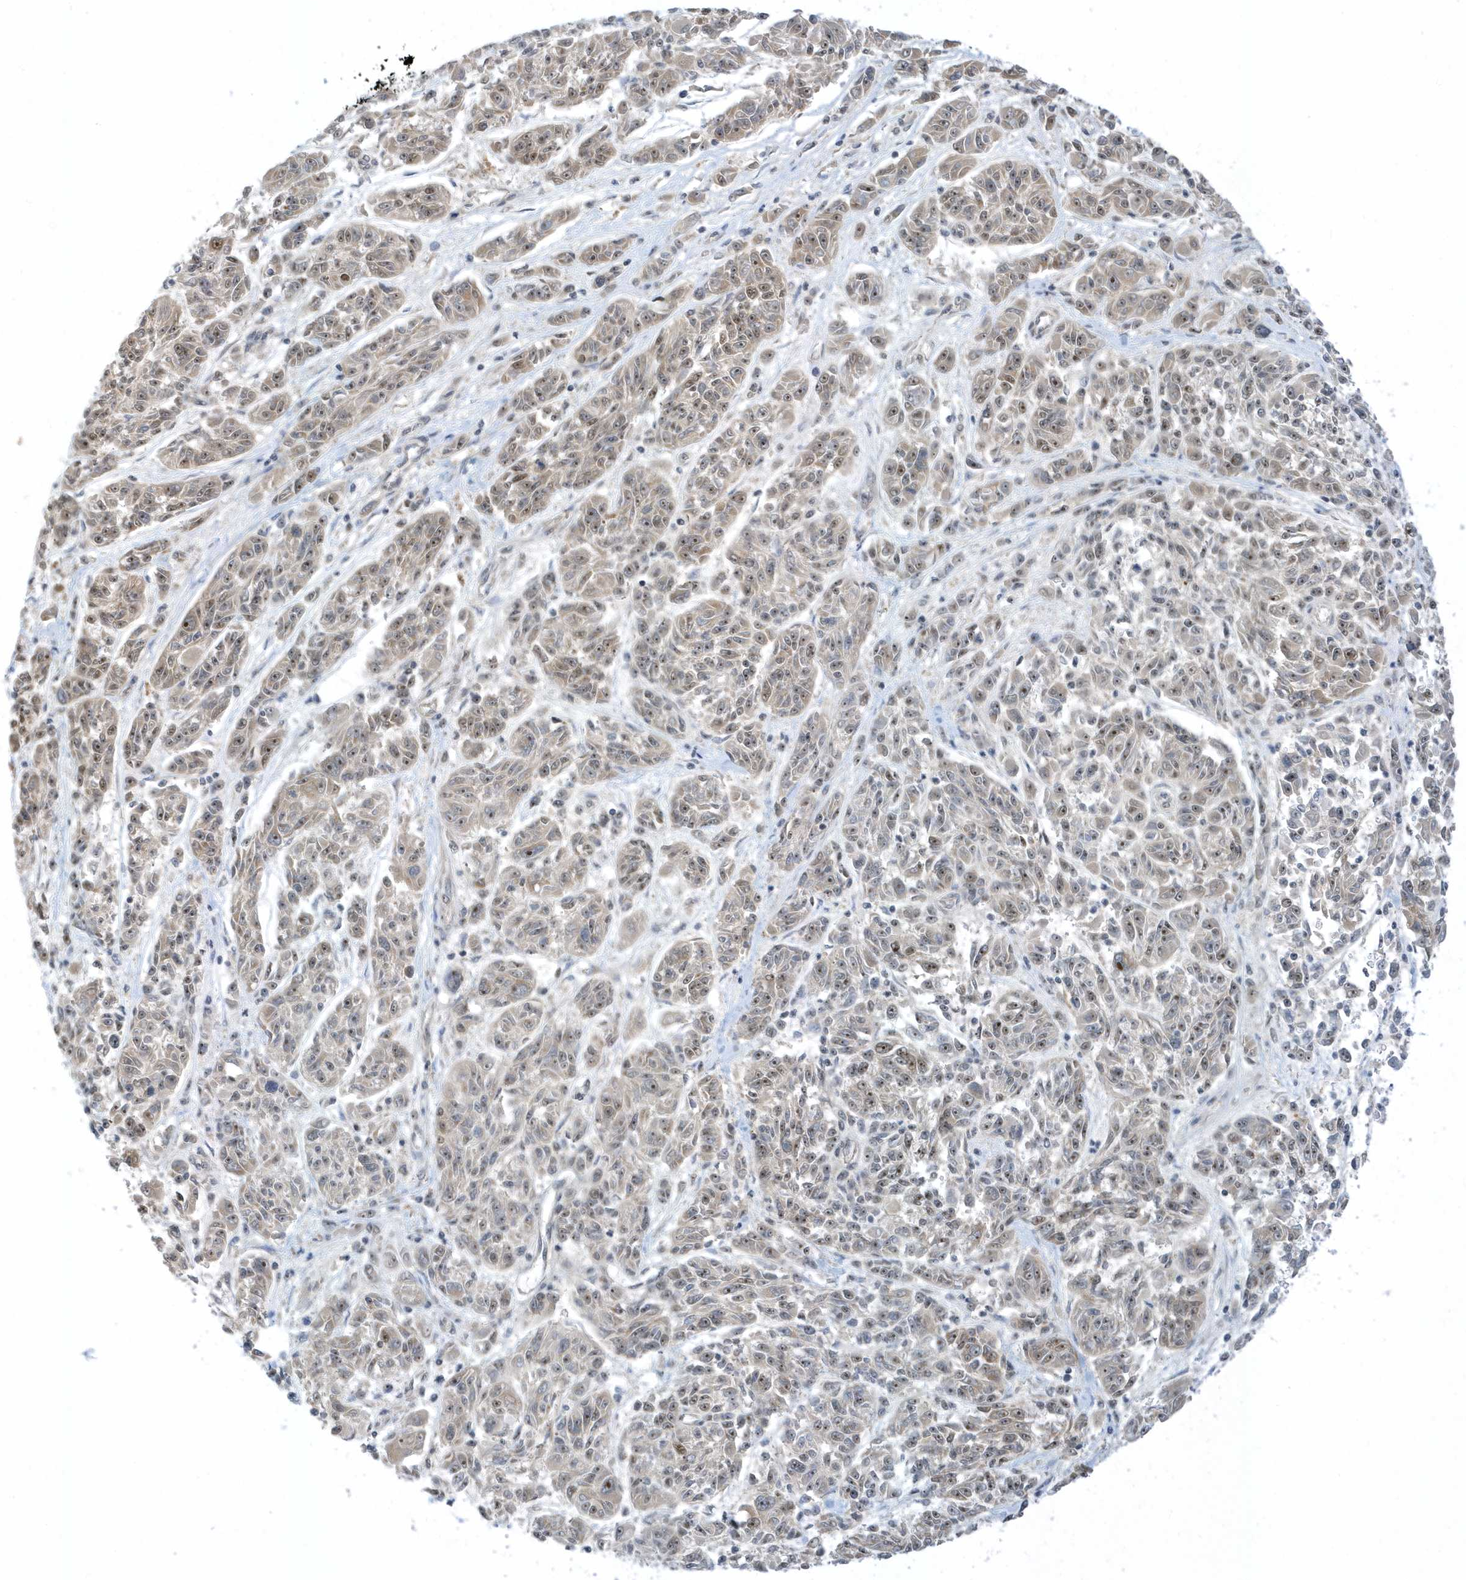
{"staining": {"intensity": "moderate", "quantity": "25%-75%", "location": "nuclear"}, "tissue": "melanoma", "cell_type": "Tumor cells", "image_type": "cancer", "snomed": [{"axis": "morphology", "description": "Malignant melanoma, NOS"}, {"axis": "topography", "description": "Skin"}], "caption": "Immunohistochemistry (IHC) histopathology image of malignant melanoma stained for a protein (brown), which exhibits medium levels of moderate nuclear expression in about 25%-75% of tumor cells.", "gene": "ZNF740", "patient": {"sex": "male", "age": 53}}